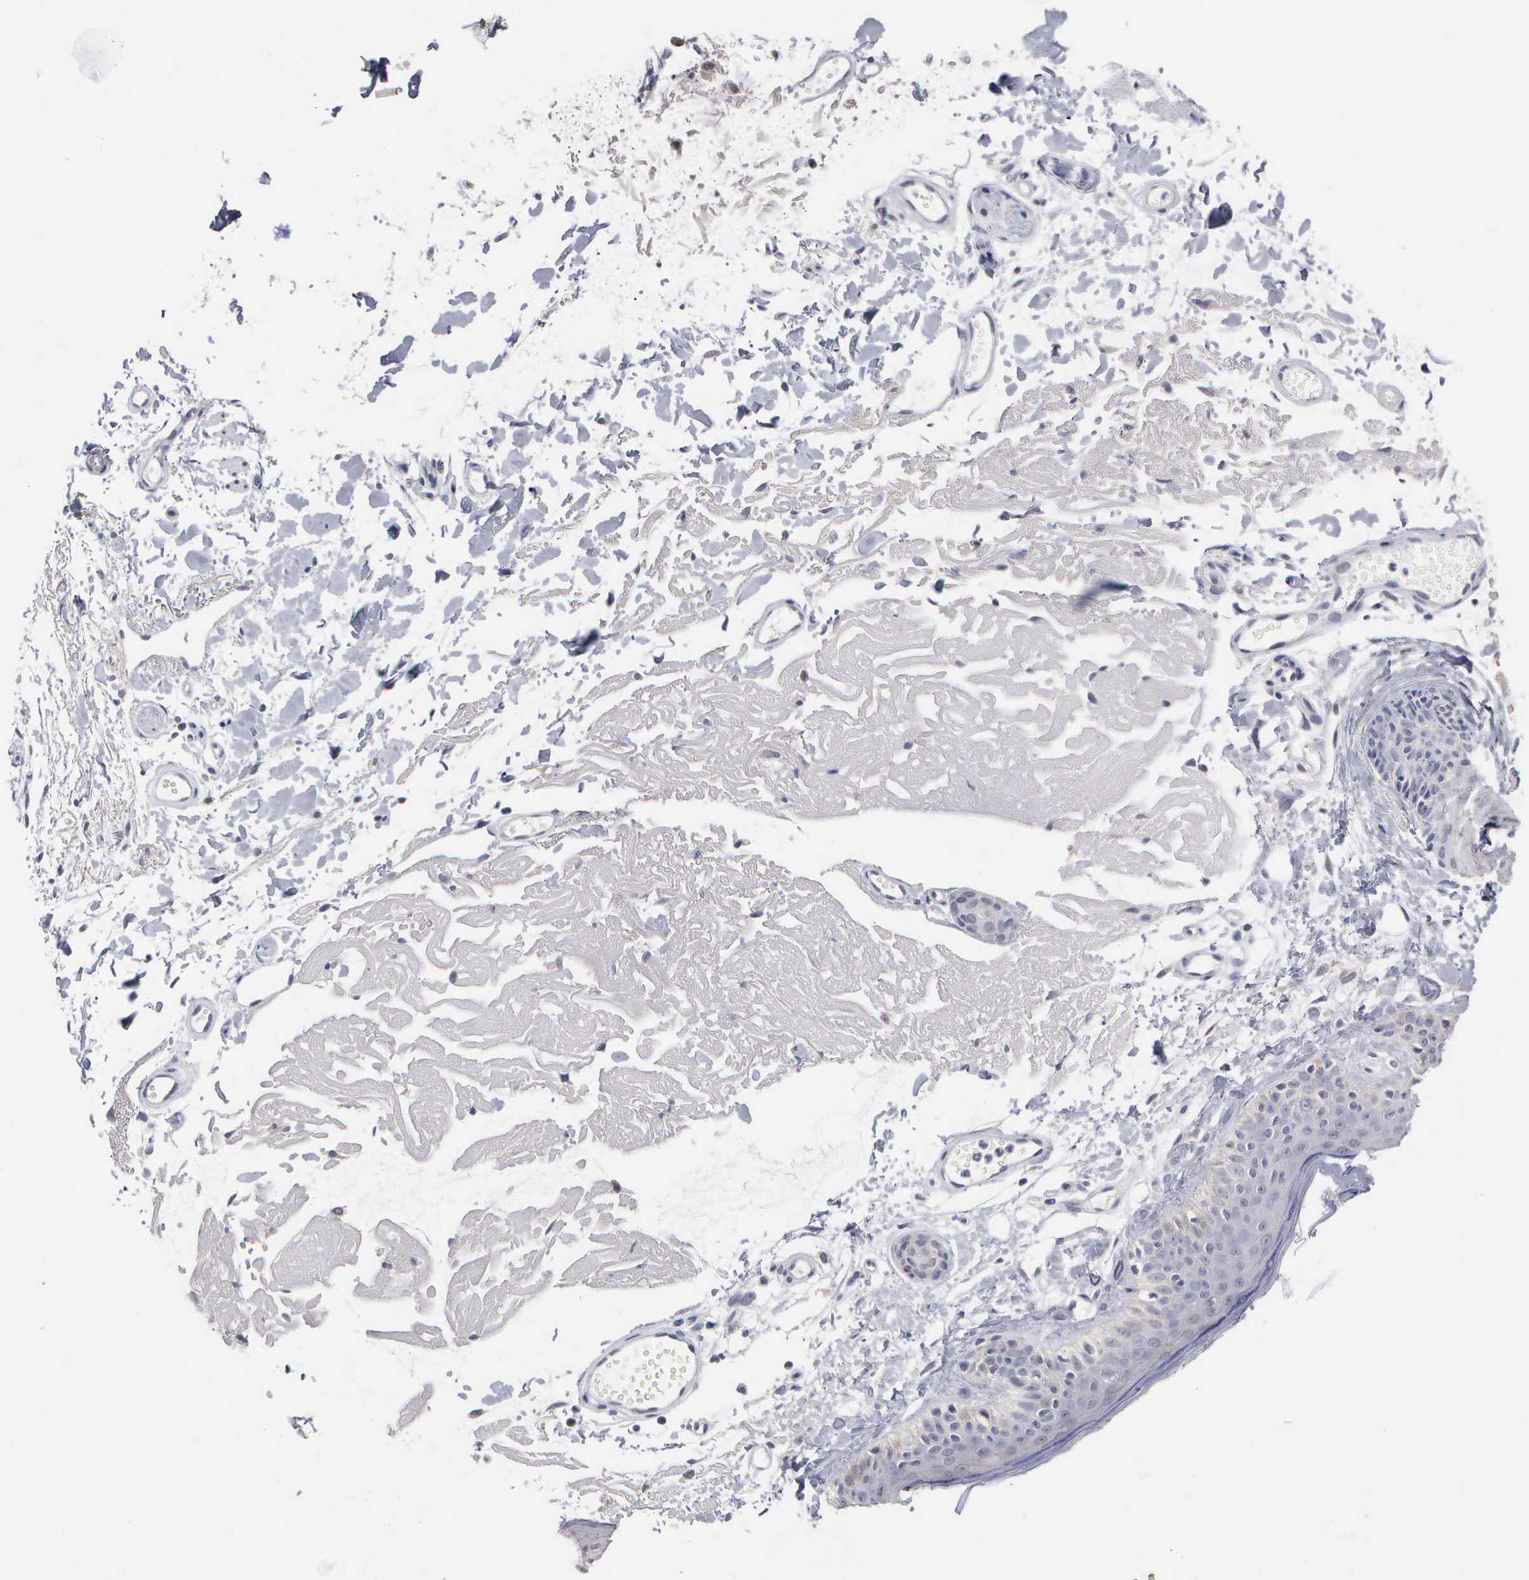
{"staining": {"intensity": "negative", "quantity": "none", "location": "none"}, "tissue": "skin", "cell_type": "Fibroblasts", "image_type": "normal", "snomed": [{"axis": "morphology", "description": "Normal tissue, NOS"}, {"axis": "topography", "description": "Skin"}], "caption": "High magnification brightfield microscopy of unremarkable skin stained with DAB (brown) and counterstained with hematoxylin (blue): fibroblasts show no significant positivity. (DAB (3,3'-diaminobenzidine) immunohistochemistry visualized using brightfield microscopy, high magnification).", "gene": "KDM6A", "patient": {"sex": "male", "age": 83}}